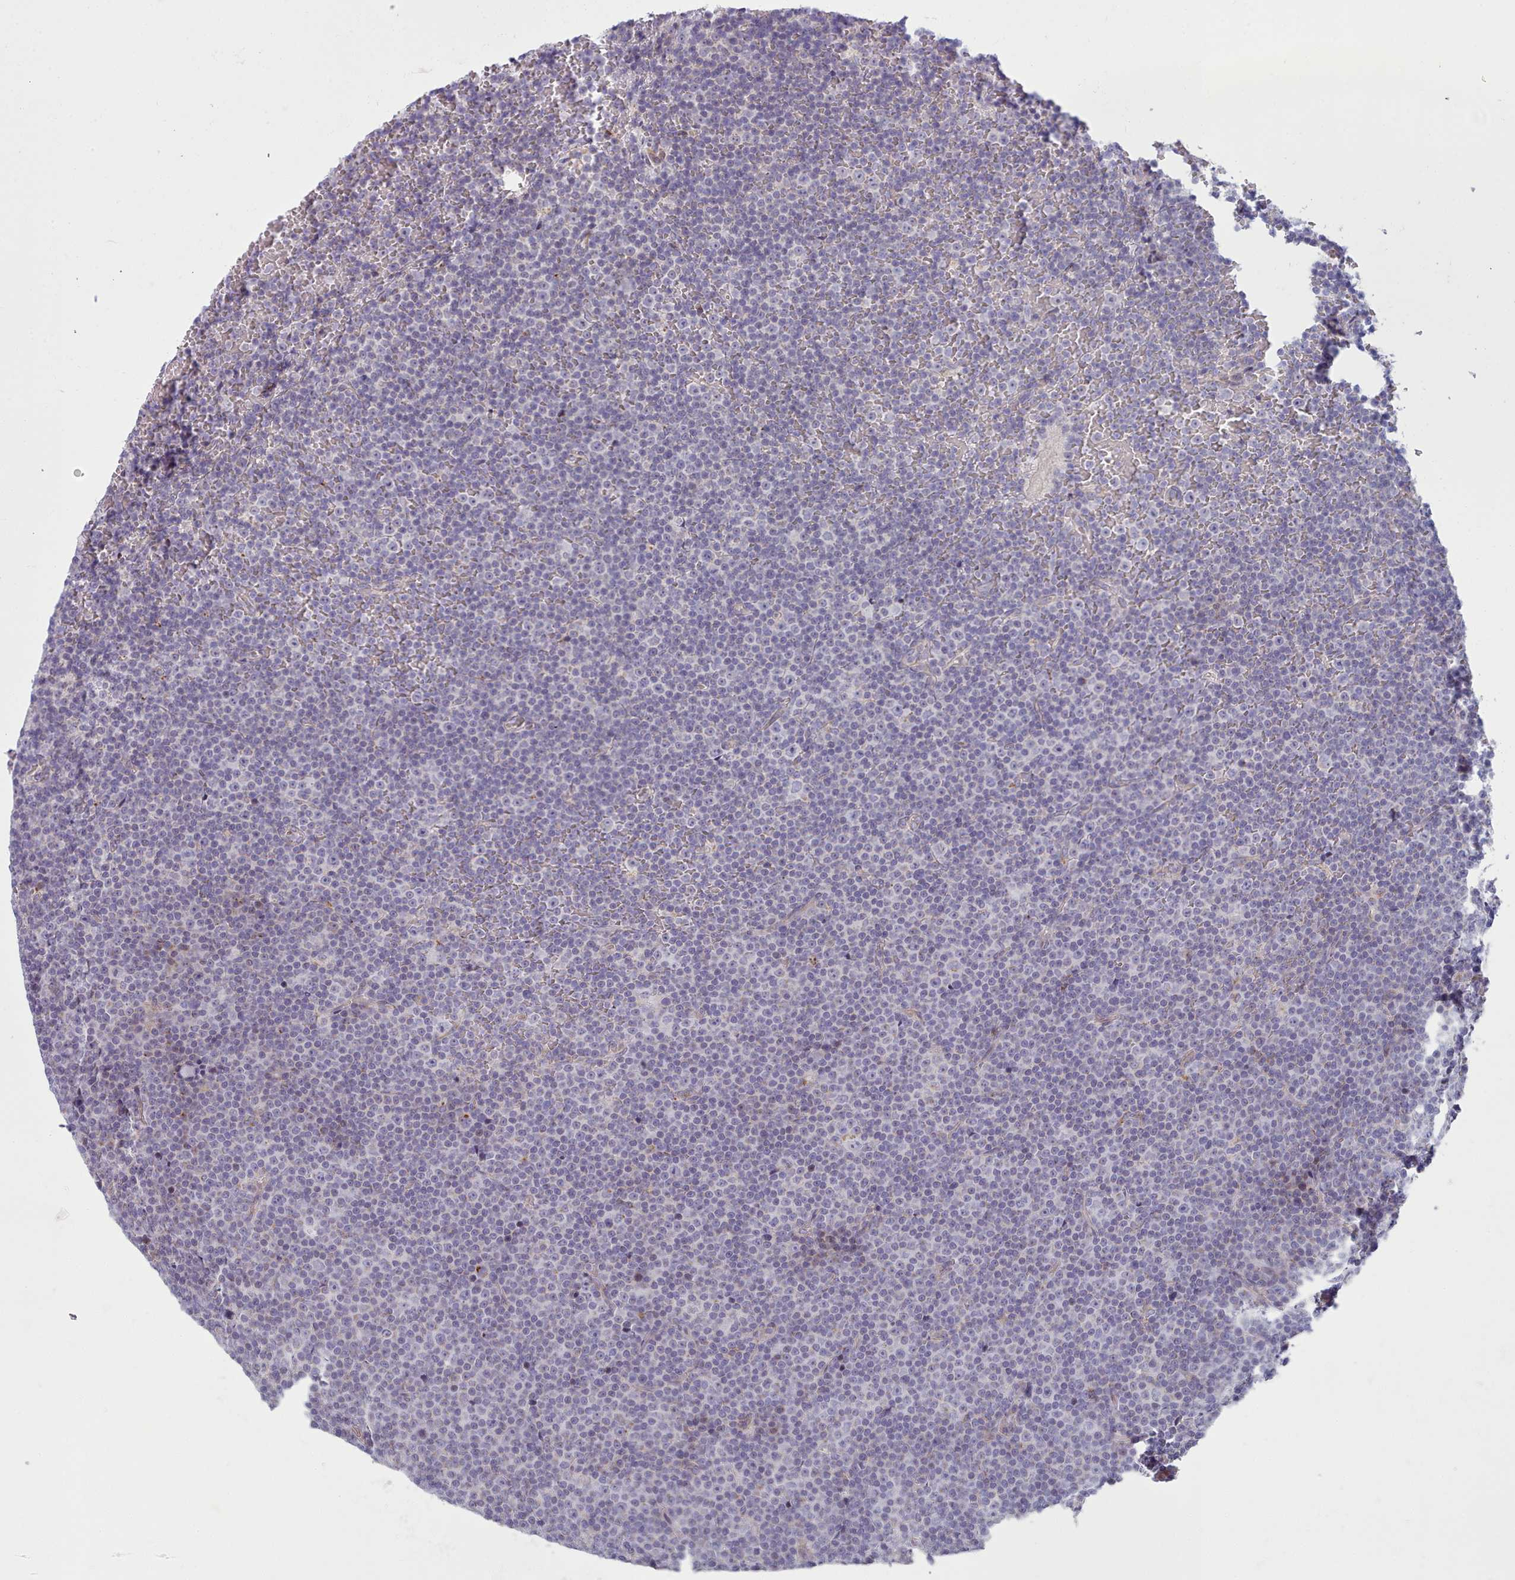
{"staining": {"intensity": "negative", "quantity": "none", "location": "none"}, "tissue": "lymphoma", "cell_type": "Tumor cells", "image_type": "cancer", "snomed": [{"axis": "morphology", "description": "Malignant lymphoma, non-Hodgkin's type, Low grade"}, {"axis": "topography", "description": "Lymph node"}], "caption": "Immunohistochemistry (IHC) of malignant lymphoma, non-Hodgkin's type (low-grade) displays no expression in tumor cells.", "gene": "SLC52A3", "patient": {"sex": "female", "age": 67}}